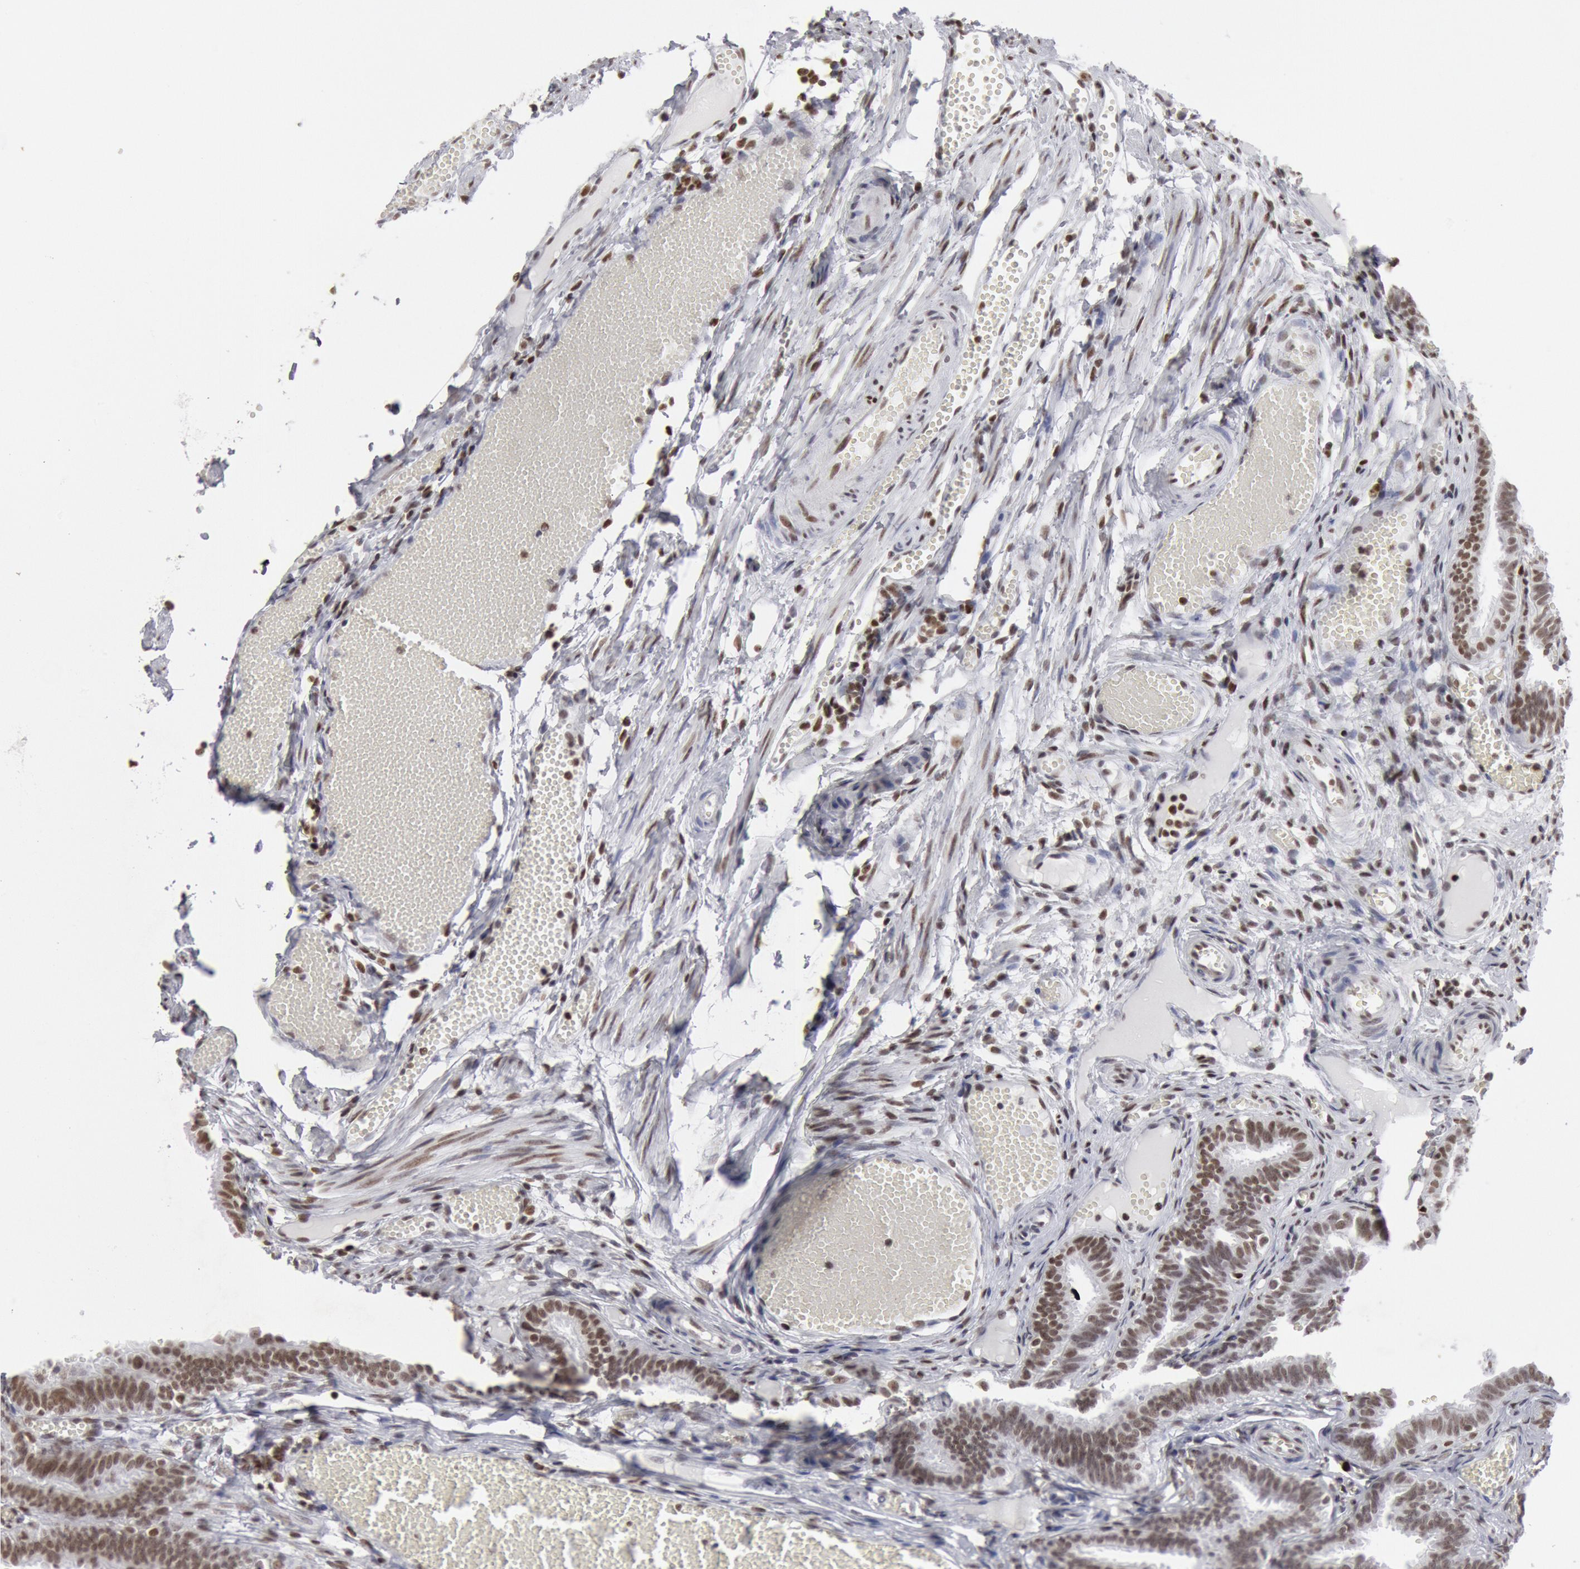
{"staining": {"intensity": "moderate", "quantity": ">75%", "location": "nuclear"}, "tissue": "fallopian tube", "cell_type": "Glandular cells", "image_type": "normal", "snomed": [{"axis": "morphology", "description": "Normal tissue, NOS"}, {"axis": "topography", "description": "Fallopian tube"}], "caption": "Human fallopian tube stained with a brown dye reveals moderate nuclear positive staining in approximately >75% of glandular cells.", "gene": "SUB1", "patient": {"sex": "female", "age": 29}}